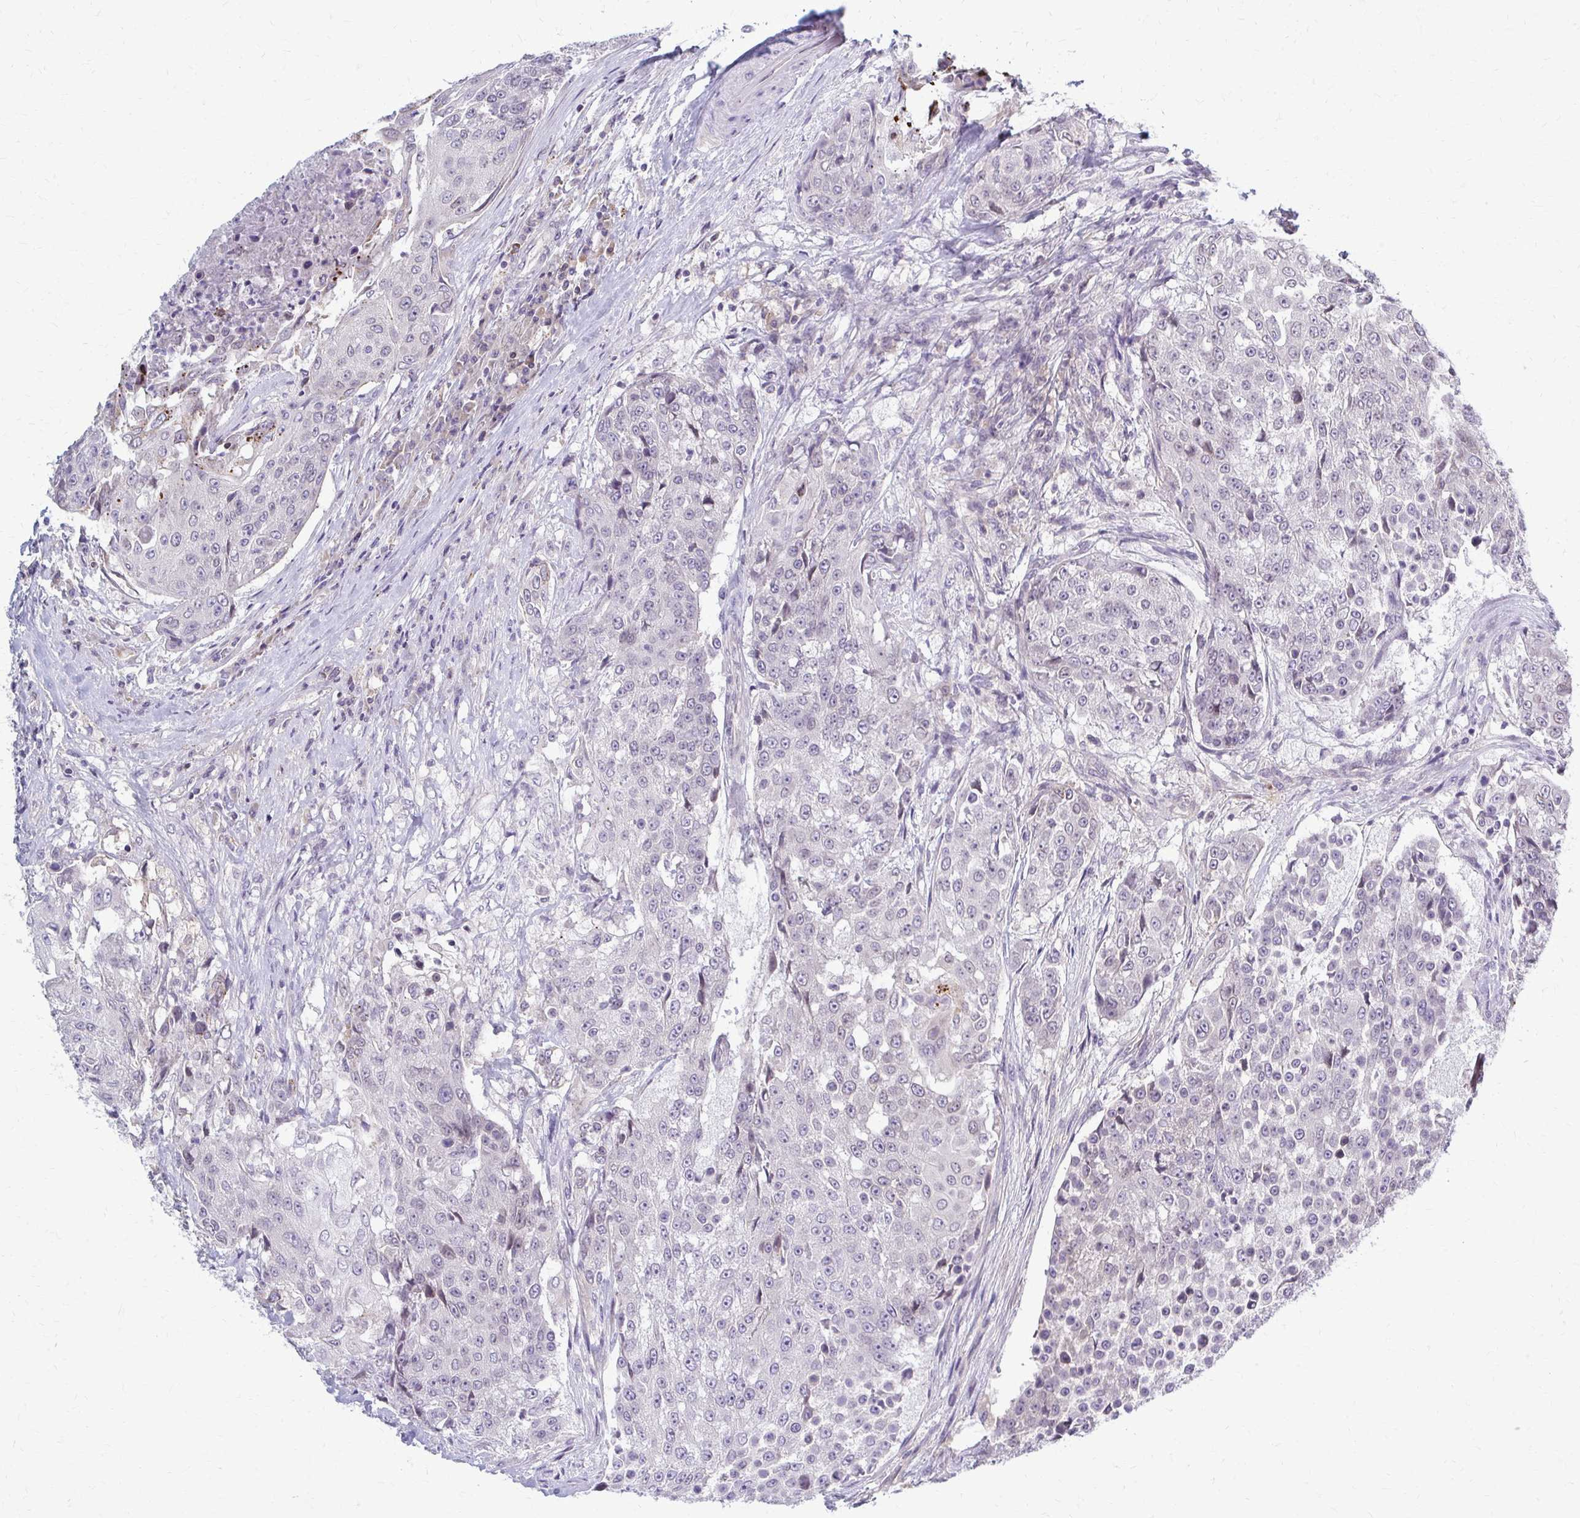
{"staining": {"intensity": "negative", "quantity": "none", "location": "none"}, "tissue": "urothelial cancer", "cell_type": "Tumor cells", "image_type": "cancer", "snomed": [{"axis": "morphology", "description": "Urothelial carcinoma, High grade"}, {"axis": "topography", "description": "Urinary bladder"}], "caption": "This is an immunohistochemistry histopathology image of urothelial cancer. There is no positivity in tumor cells.", "gene": "MCRIP2", "patient": {"sex": "female", "age": 63}}